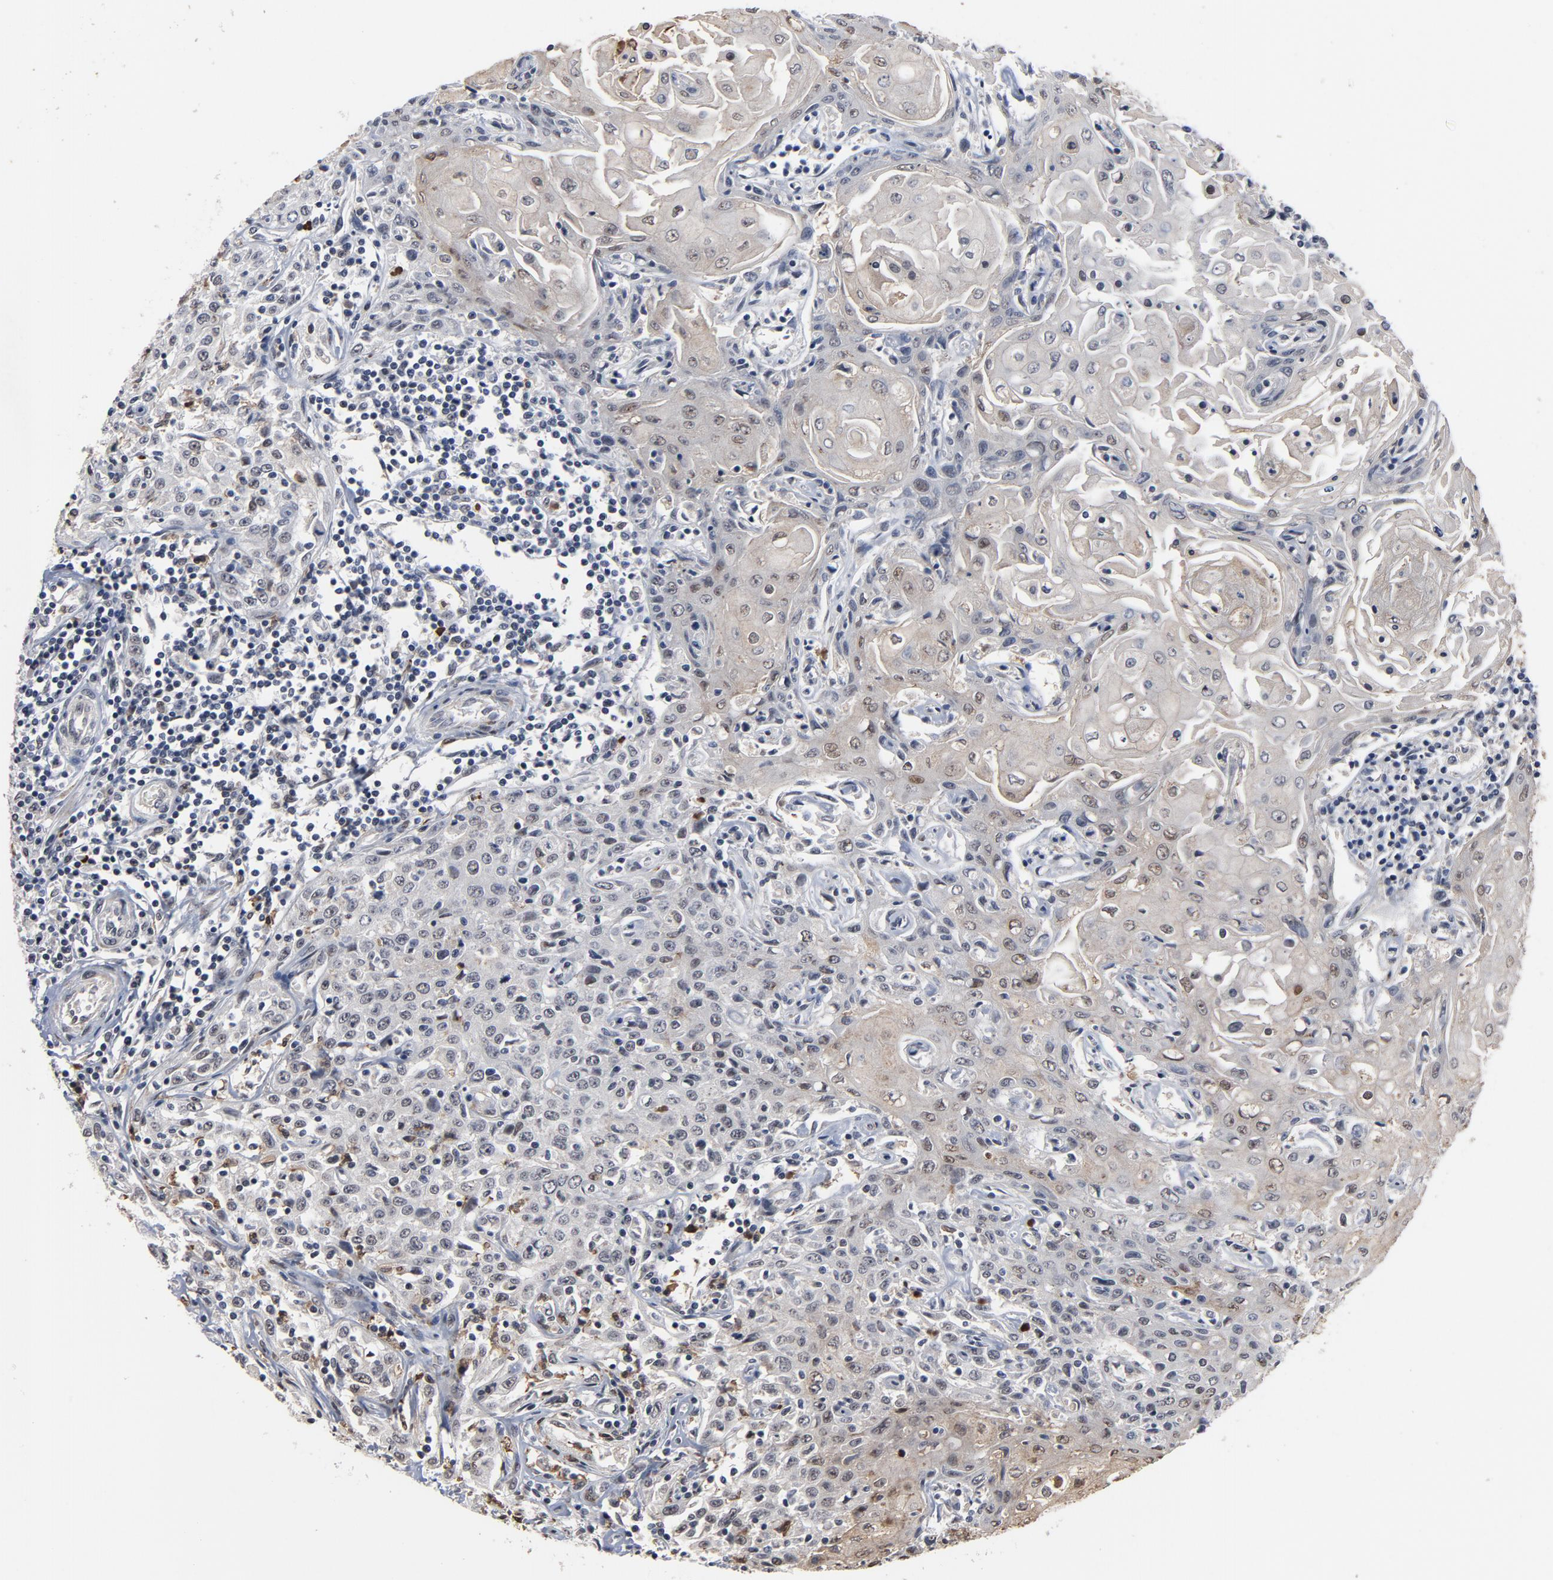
{"staining": {"intensity": "weak", "quantity": "<25%", "location": "nuclear"}, "tissue": "head and neck cancer", "cell_type": "Tumor cells", "image_type": "cancer", "snomed": [{"axis": "morphology", "description": "Squamous cell carcinoma, NOS"}, {"axis": "topography", "description": "Oral tissue"}, {"axis": "topography", "description": "Head-Neck"}], "caption": "IHC photomicrograph of neoplastic tissue: human head and neck squamous cell carcinoma stained with DAB (3,3'-diaminobenzidine) exhibits no significant protein staining in tumor cells.", "gene": "RTL5", "patient": {"sex": "female", "age": 76}}